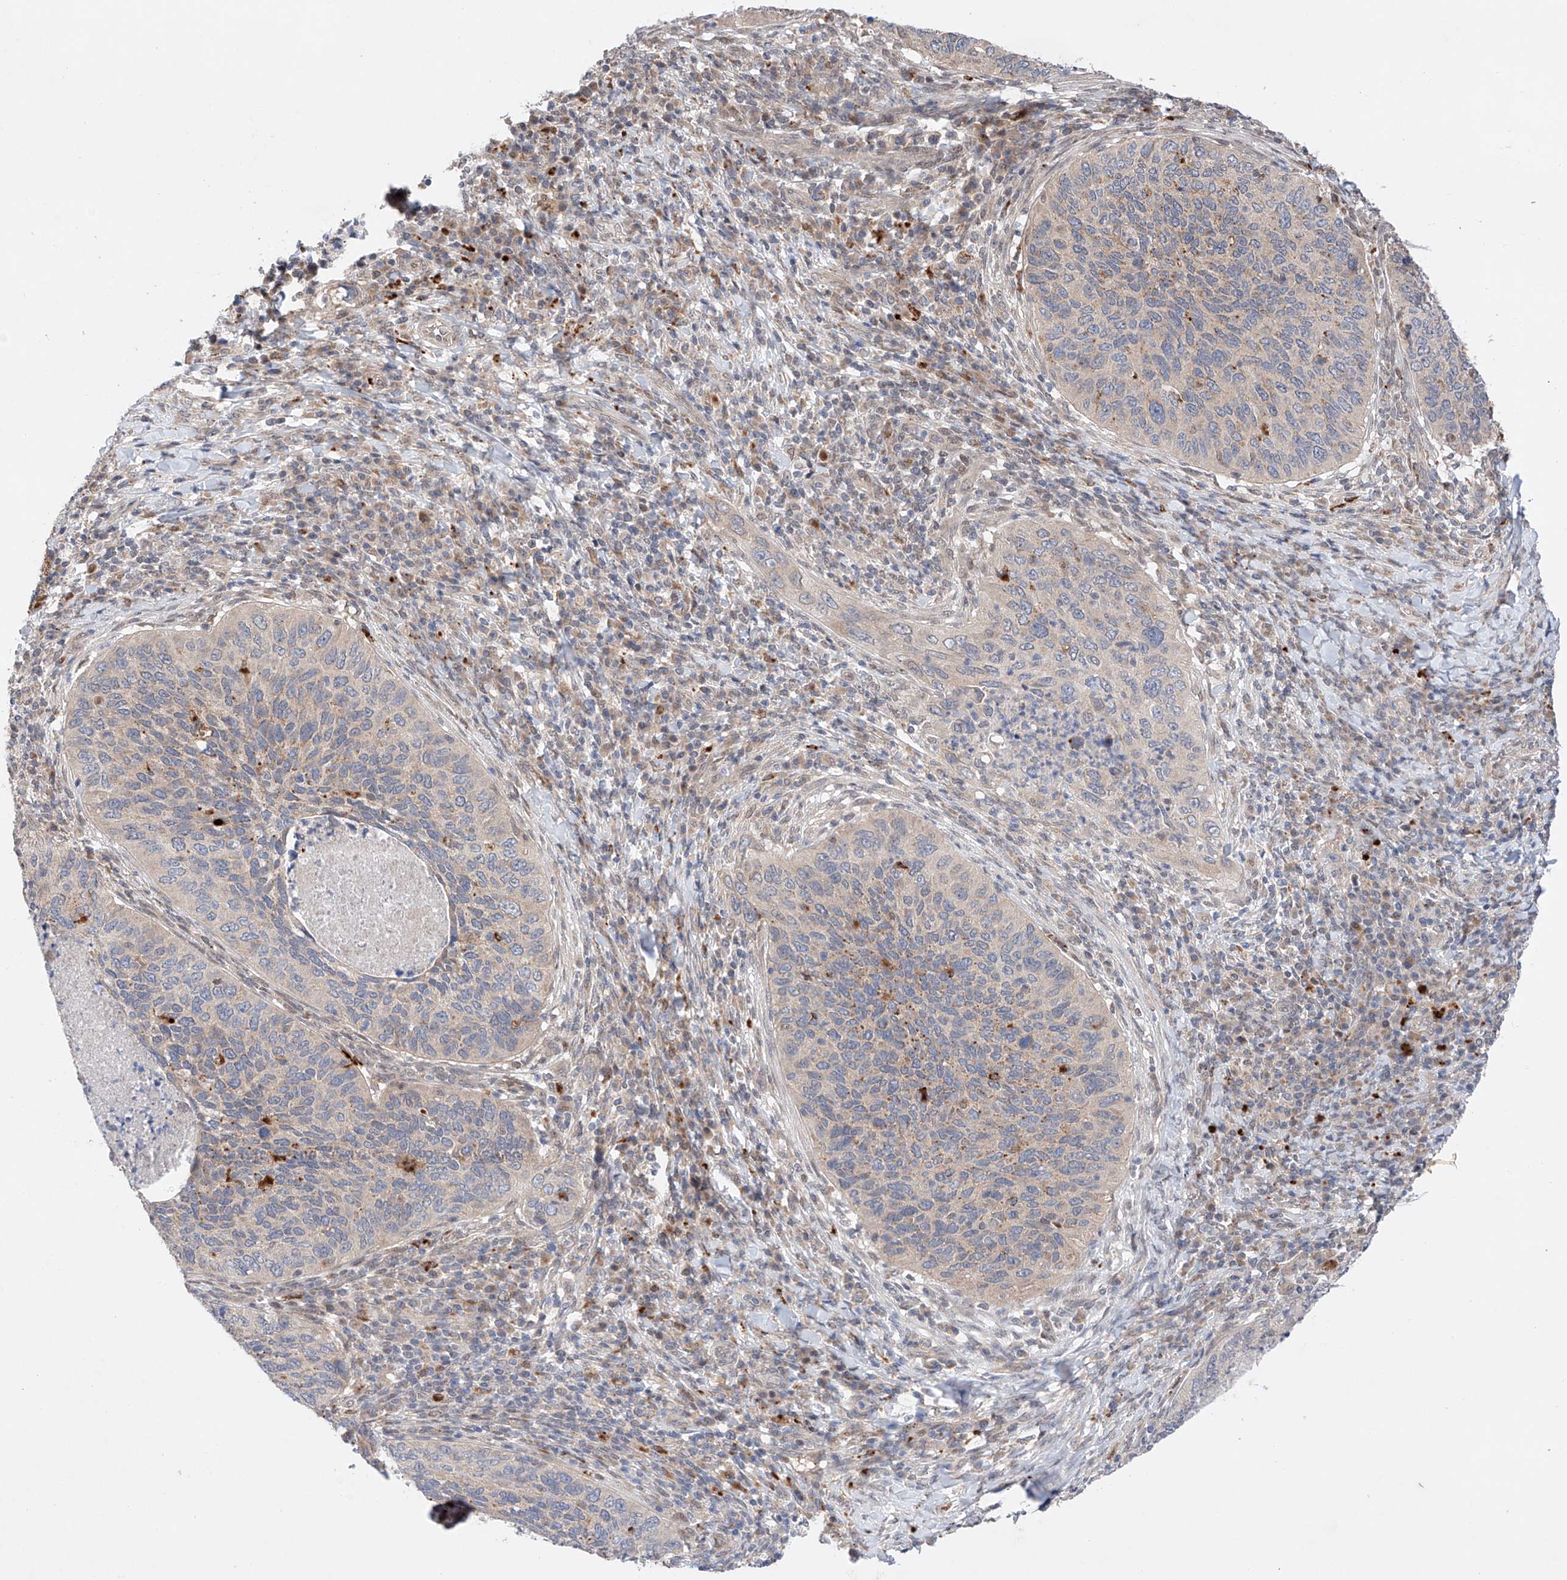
{"staining": {"intensity": "negative", "quantity": "none", "location": "none"}, "tissue": "cervical cancer", "cell_type": "Tumor cells", "image_type": "cancer", "snomed": [{"axis": "morphology", "description": "Squamous cell carcinoma, NOS"}, {"axis": "topography", "description": "Cervix"}], "caption": "Cervical cancer was stained to show a protein in brown. There is no significant positivity in tumor cells. The staining is performed using DAB brown chromogen with nuclei counter-stained in using hematoxylin.", "gene": "GCNT1", "patient": {"sex": "female", "age": 38}}